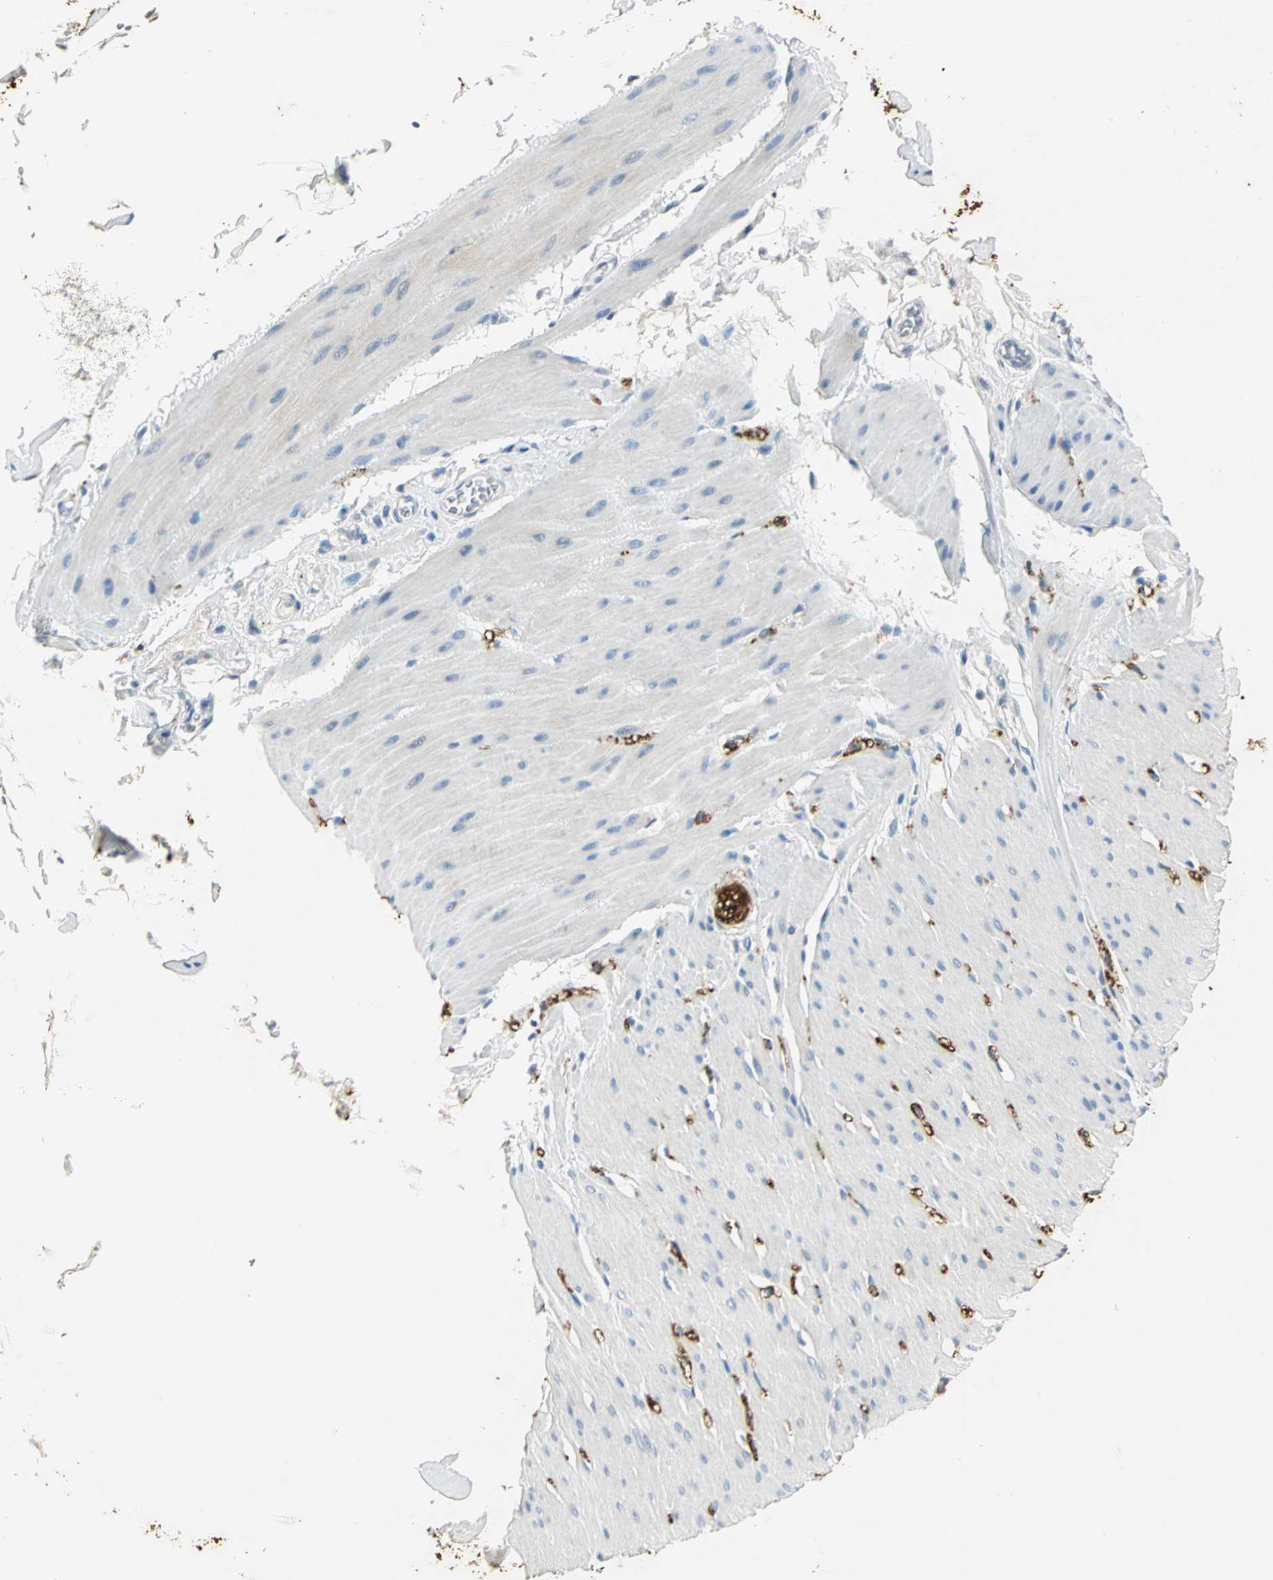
{"staining": {"intensity": "negative", "quantity": "none", "location": "none"}, "tissue": "smooth muscle", "cell_type": "Smooth muscle cells", "image_type": "normal", "snomed": [{"axis": "morphology", "description": "Normal tissue, NOS"}, {"axis": "topography", "description": "Smooth muscle"}, {"axis": "topography", "description": "Colon"}], "caption": "This is an IHC image of benign smooth muscle. There is no expression in smooth muscle cells.", "gene": "UCHL1", "patient": {"sex": "male", "age": 67}}